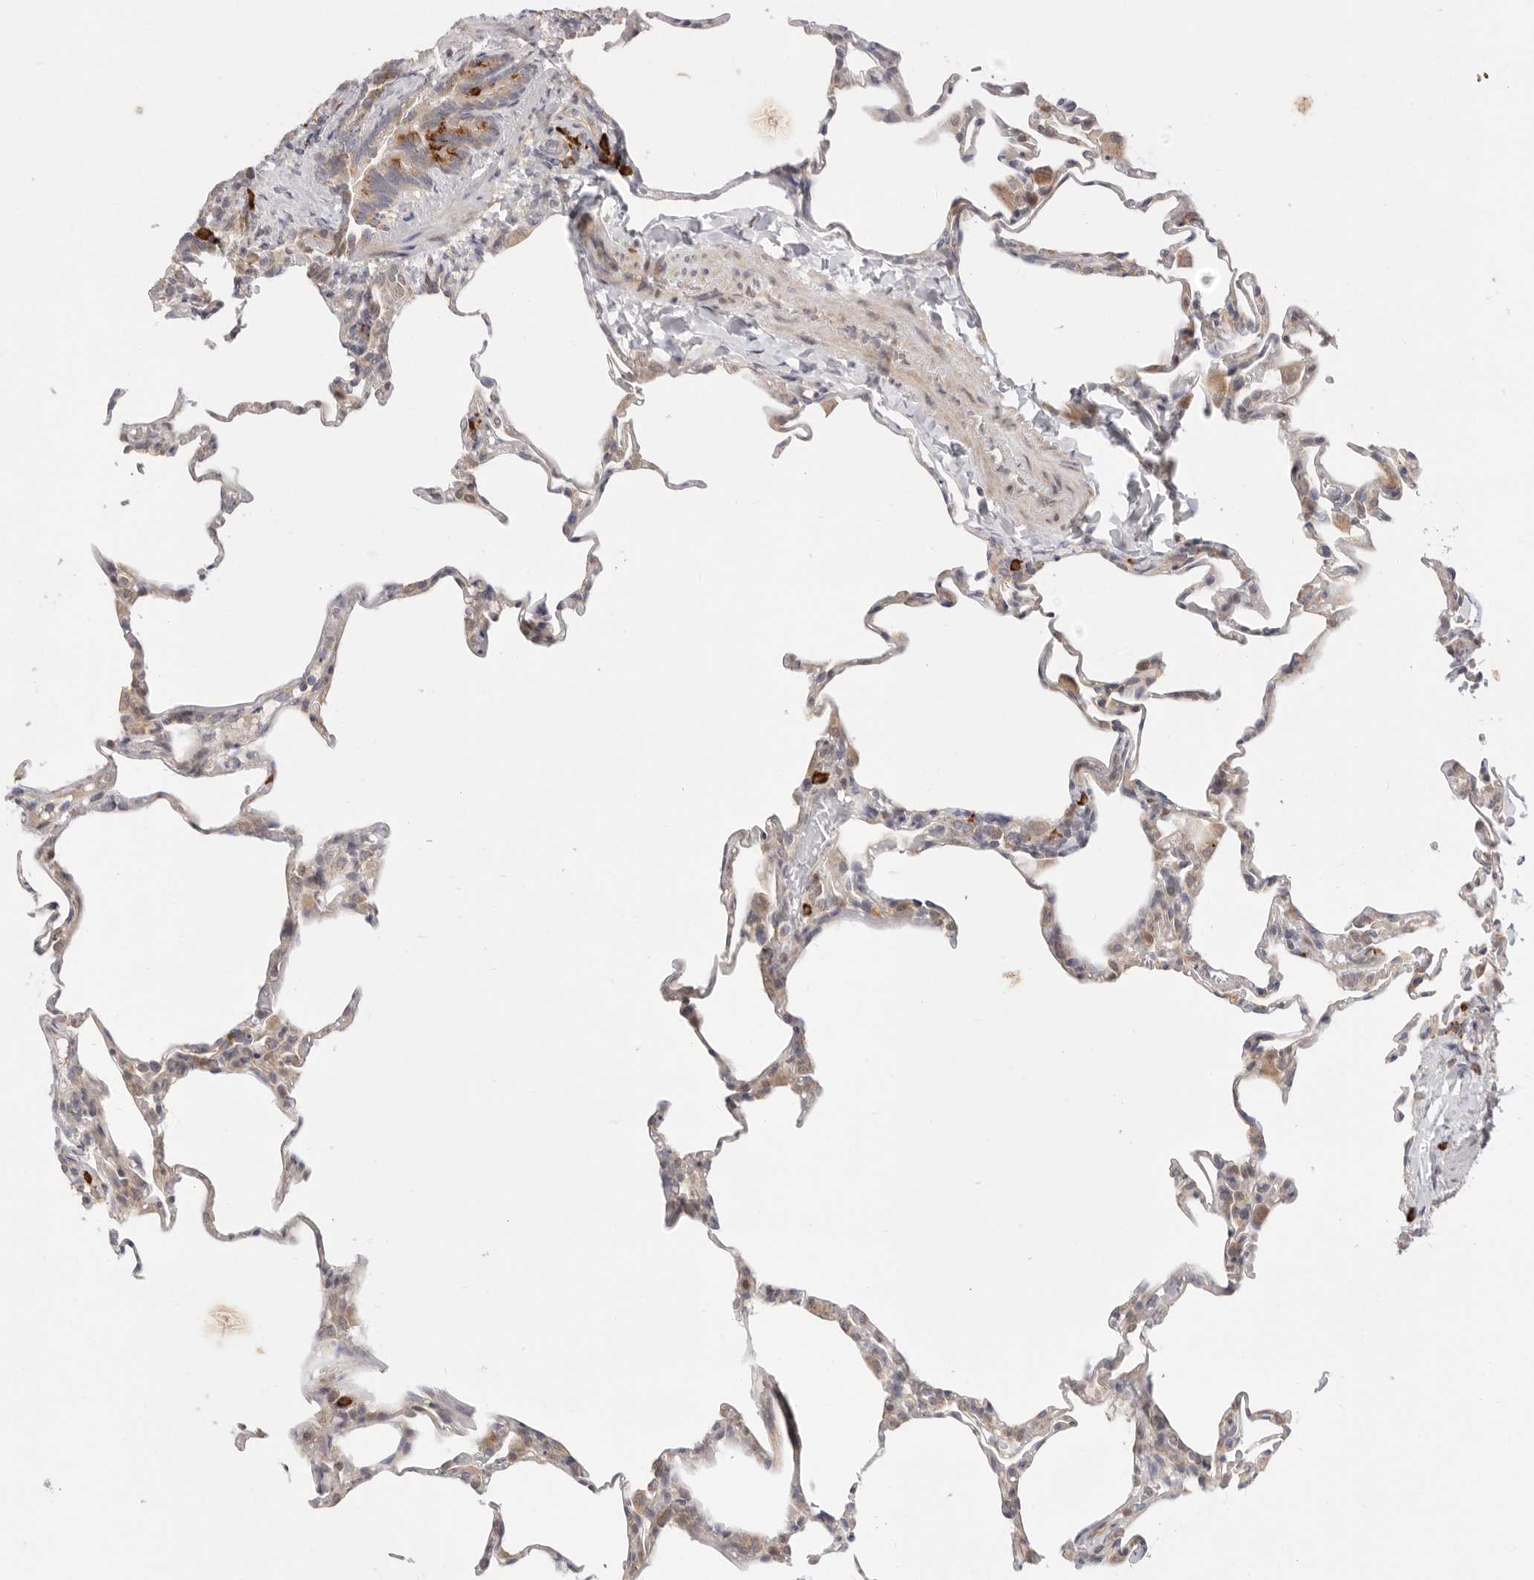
{"staining": {"intensity": "weak", "quantity": "25%-75%", "location": "cytoplasmic/membranous"}, "tissue": "lung", "cell_type": "Alveolar cells", "image_type": "normal", "snomed": [{"axis": "morphology", "description": "Normal tissue, NOS"}, {"axis": "topography", "description": "Lung"}], "caption": "Immunohistochemistry (IHC) of unremarkable lung exhibits low levels of weak cytoplasmic/membranous staining in approximately 25%-75% of alveolar cells.", "gene": "USH1C", "patient": {"sex": "male", "age": 20}}